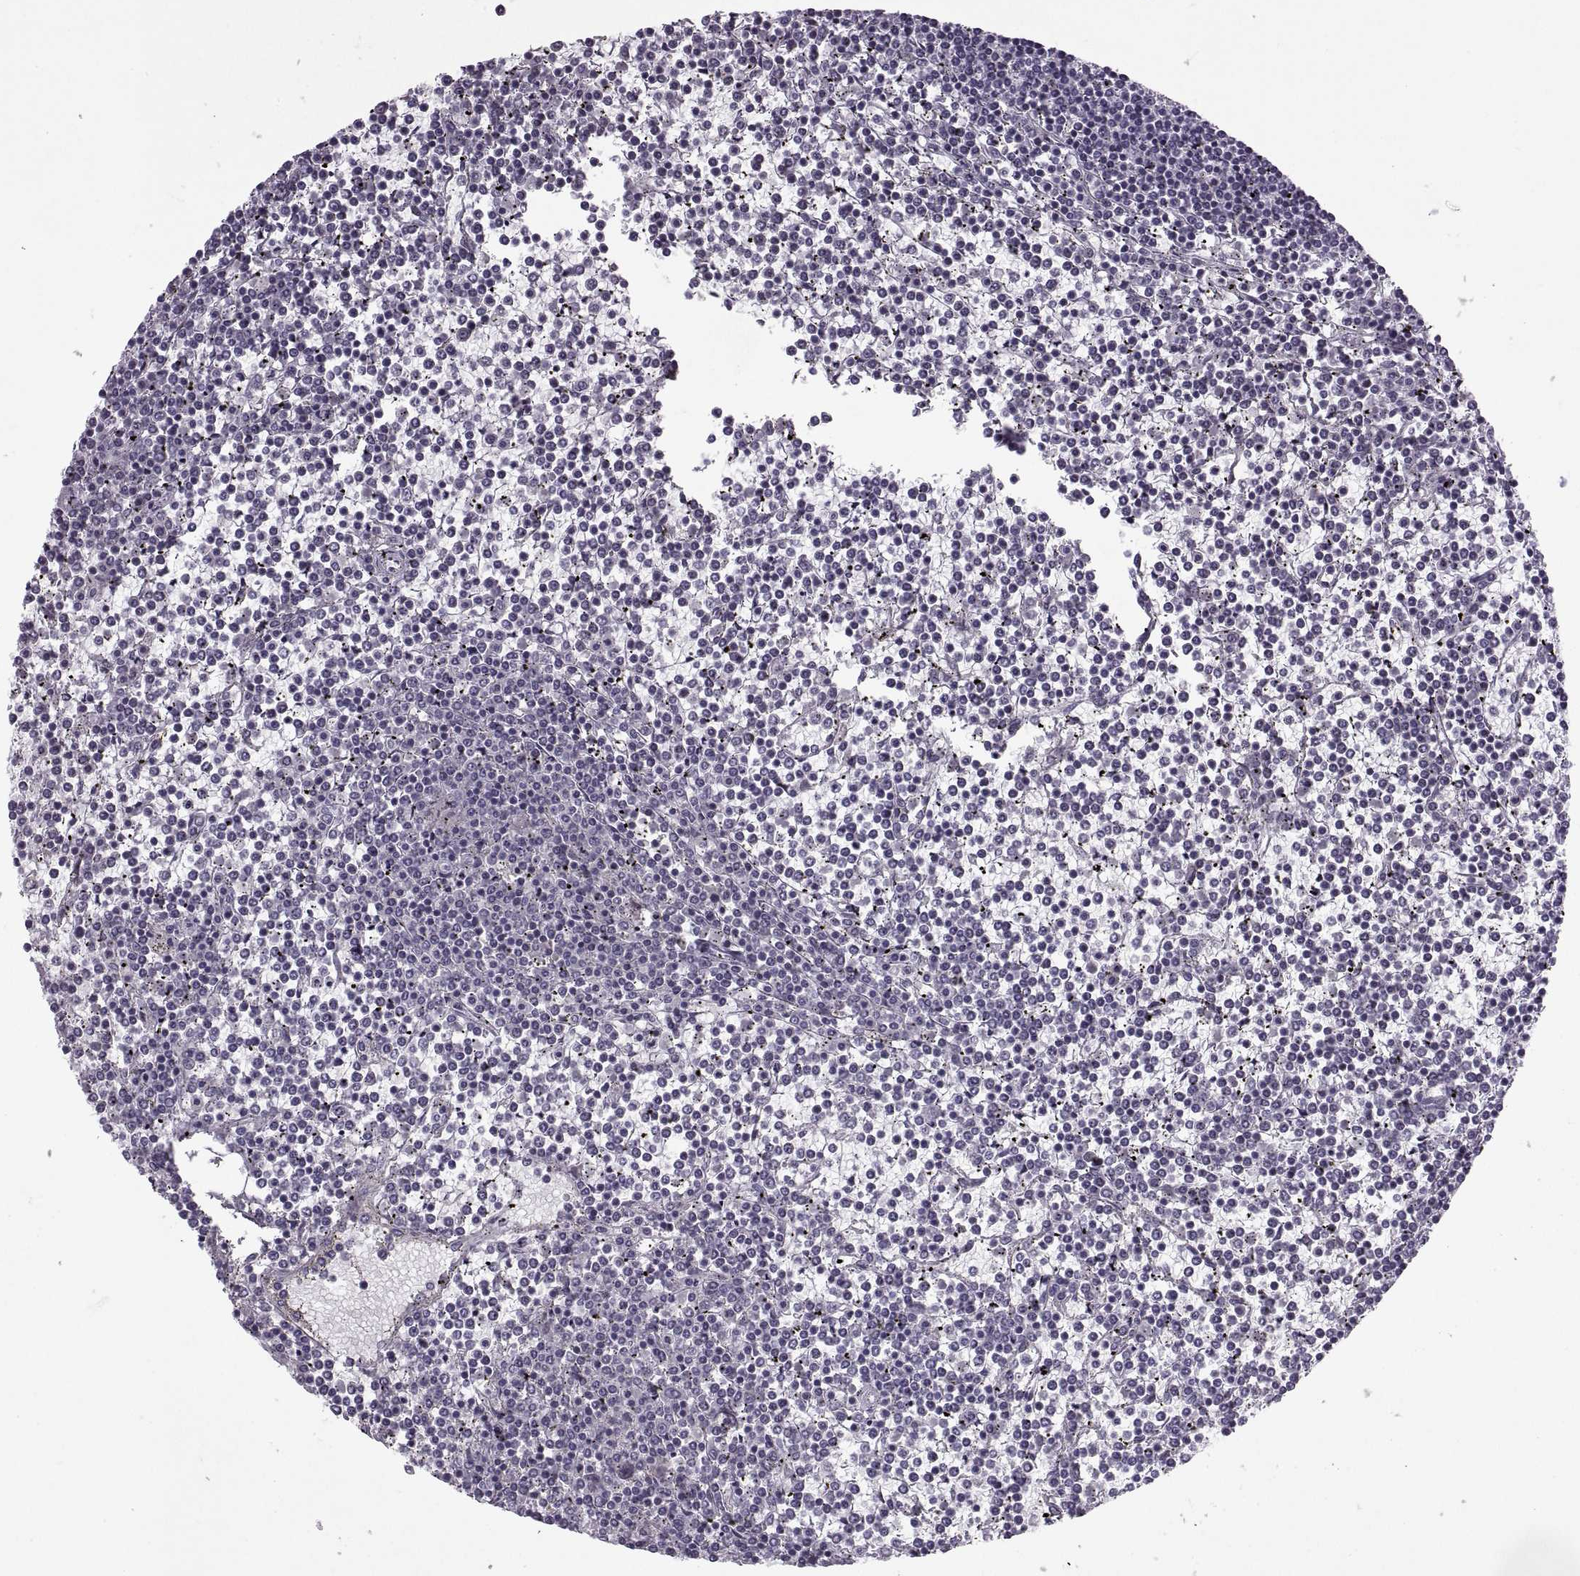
{"staining": {"intensity": "negative", "quantity": "none", "location": "none"}, "tissue": "lymphoma", "cell_type": "Tumor cells", "image_type": "cancer", "snomed": [{"axis": "morphology", "description": "Malignant lymphoma, non-Hodgkin's type, Low grade"}, {"axis": "topography", "description": "Spleen"}], "caption": "This is an immunohistochemistry (IHC) micrograph of low-grade malignant lymphoma, non-Hodgkin's type. There is no expression in tumor cells.", "gene": "MGAT4D", "patient": {"sex": "female", "age": 19}}